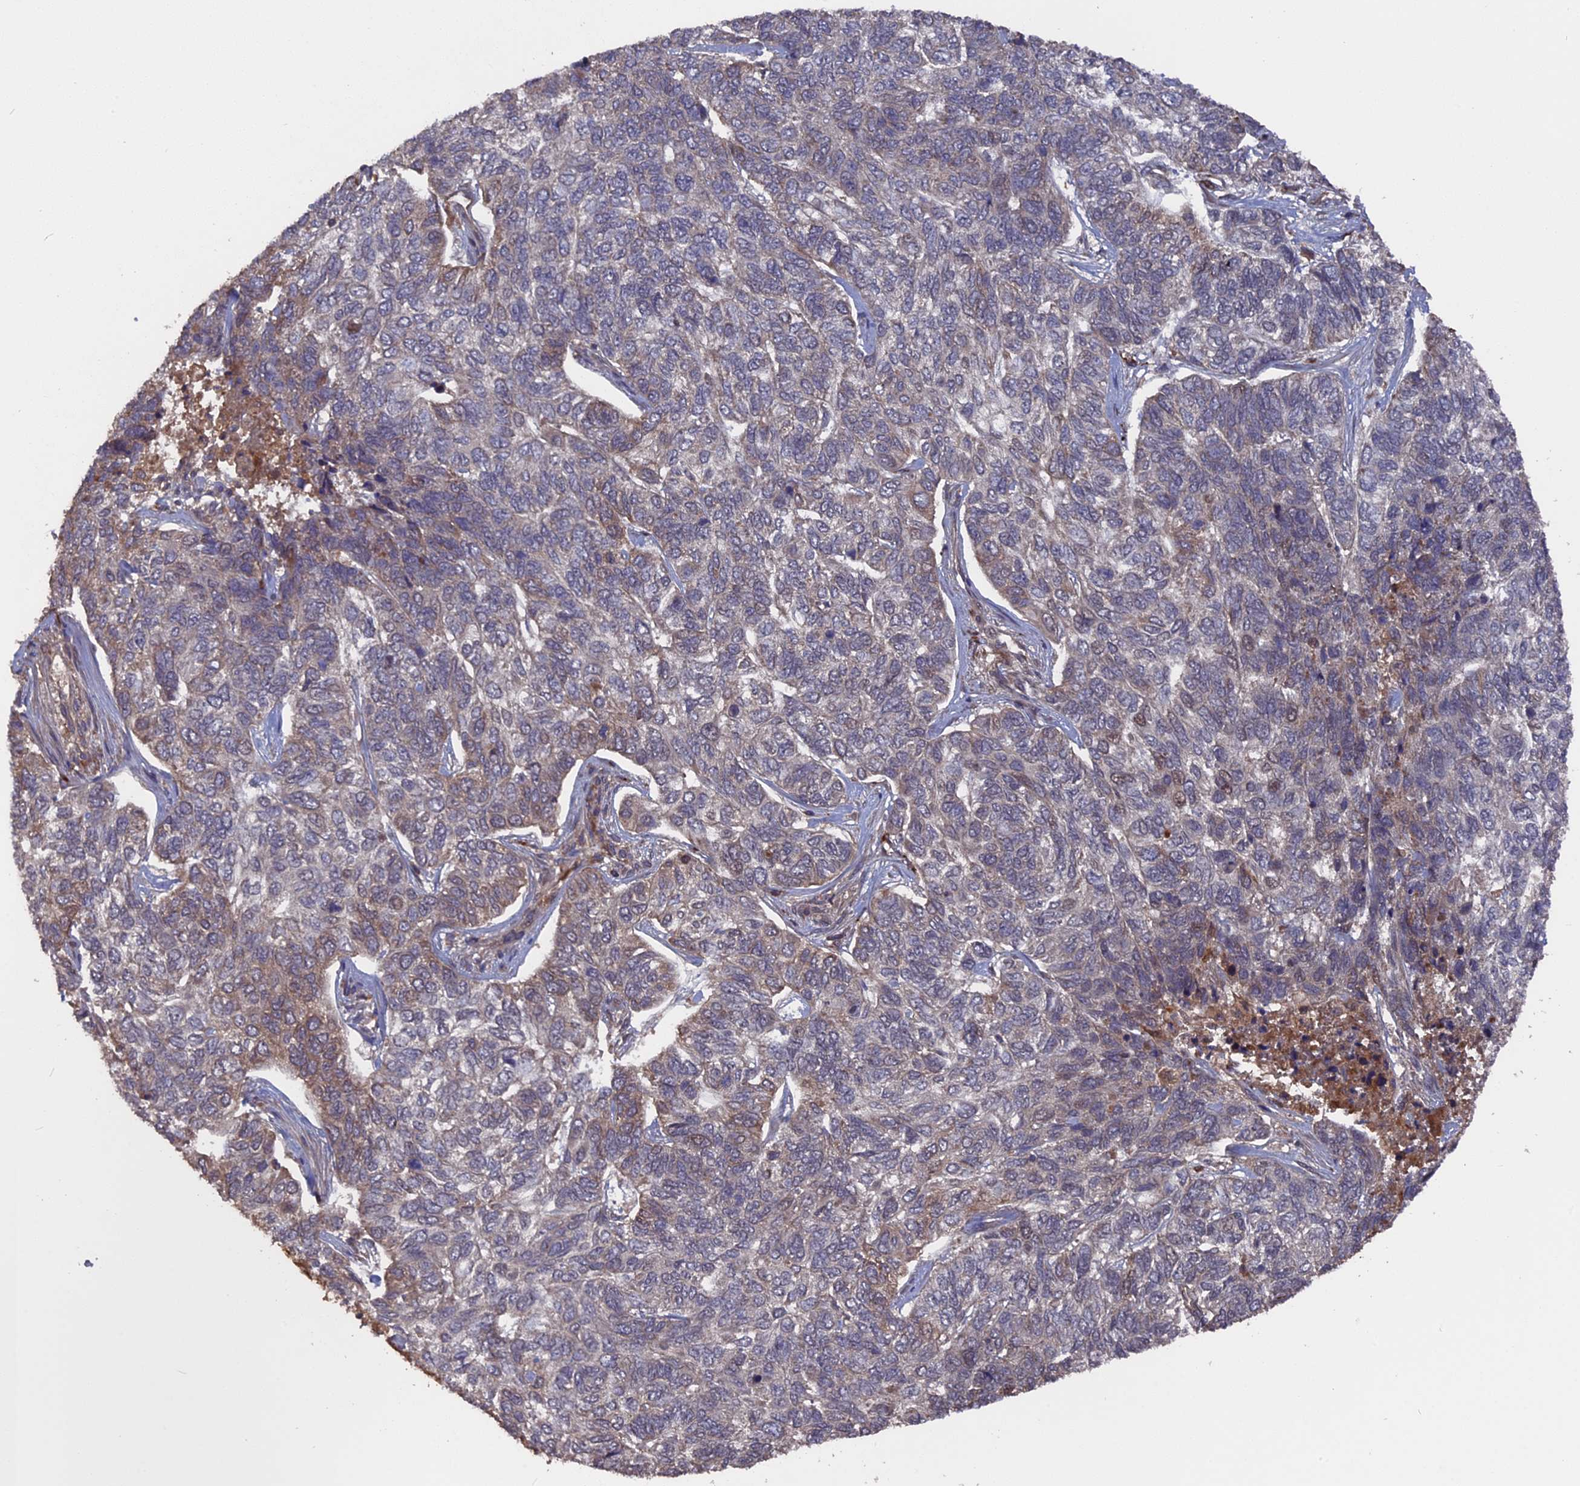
{"staining": {"intensity": "weak", "quantity": "<25%", "location": "cytoplasmic/membranous,nuclear"}, "tissue": "skin cancer", "cell_type": "Tumor cells", "image_type": "cancer", "snomed": [{"axis": "morphology", "description": "Basal cell carcinoma"}, {"axis": "topography", "description": "Skin"}], "caption": "Immunohistochemistry photomicrograph of neoplastic tissue: skin cancer stained with DAB (3,3'-diaminobenzidine) demonstrates no significant protein staining in tumor cells. (IHC, brightfield microscopy, high magnification).", "gene": "TELO2", "patient": {"sex": "female", "age": 65}}